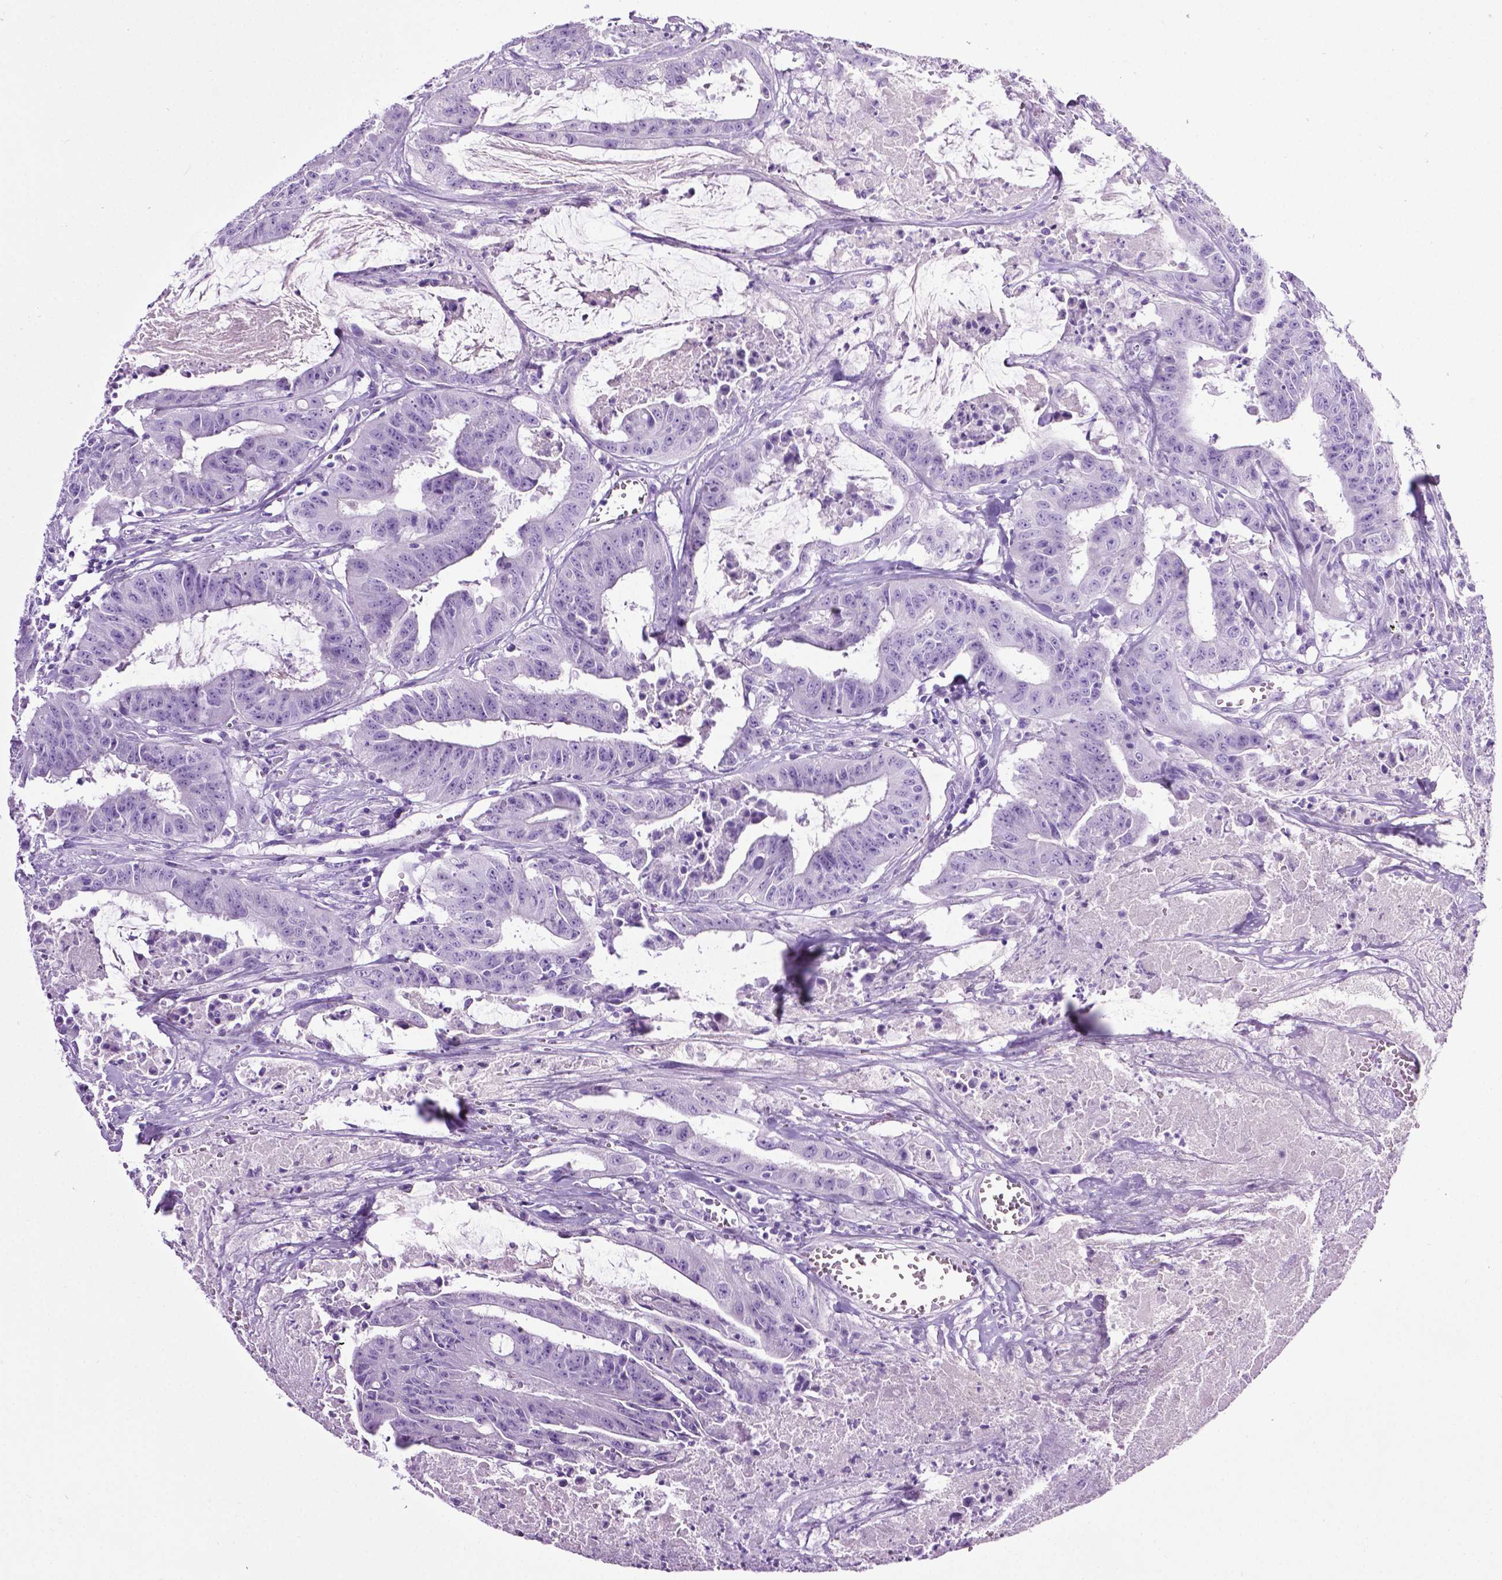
{"staining": {"intensity": "negative", "quantity": "none", "location": "none"}, "tissue": "colorectal cancer", "cell_type": "Tumor cells", "image_type": "cancer", "snomed": [{"axis": "morphology", "description": "Adenocarcinoma, NOS"}, {"axis": "topography", "description": "Colon"}], "caption": "Immunohistochemical staining of adenocarcinoma (colorectal) displays no significant positivity in tumor cells.", "gene": "LELP1", "patient": {"sex": "male", "age": 33}}